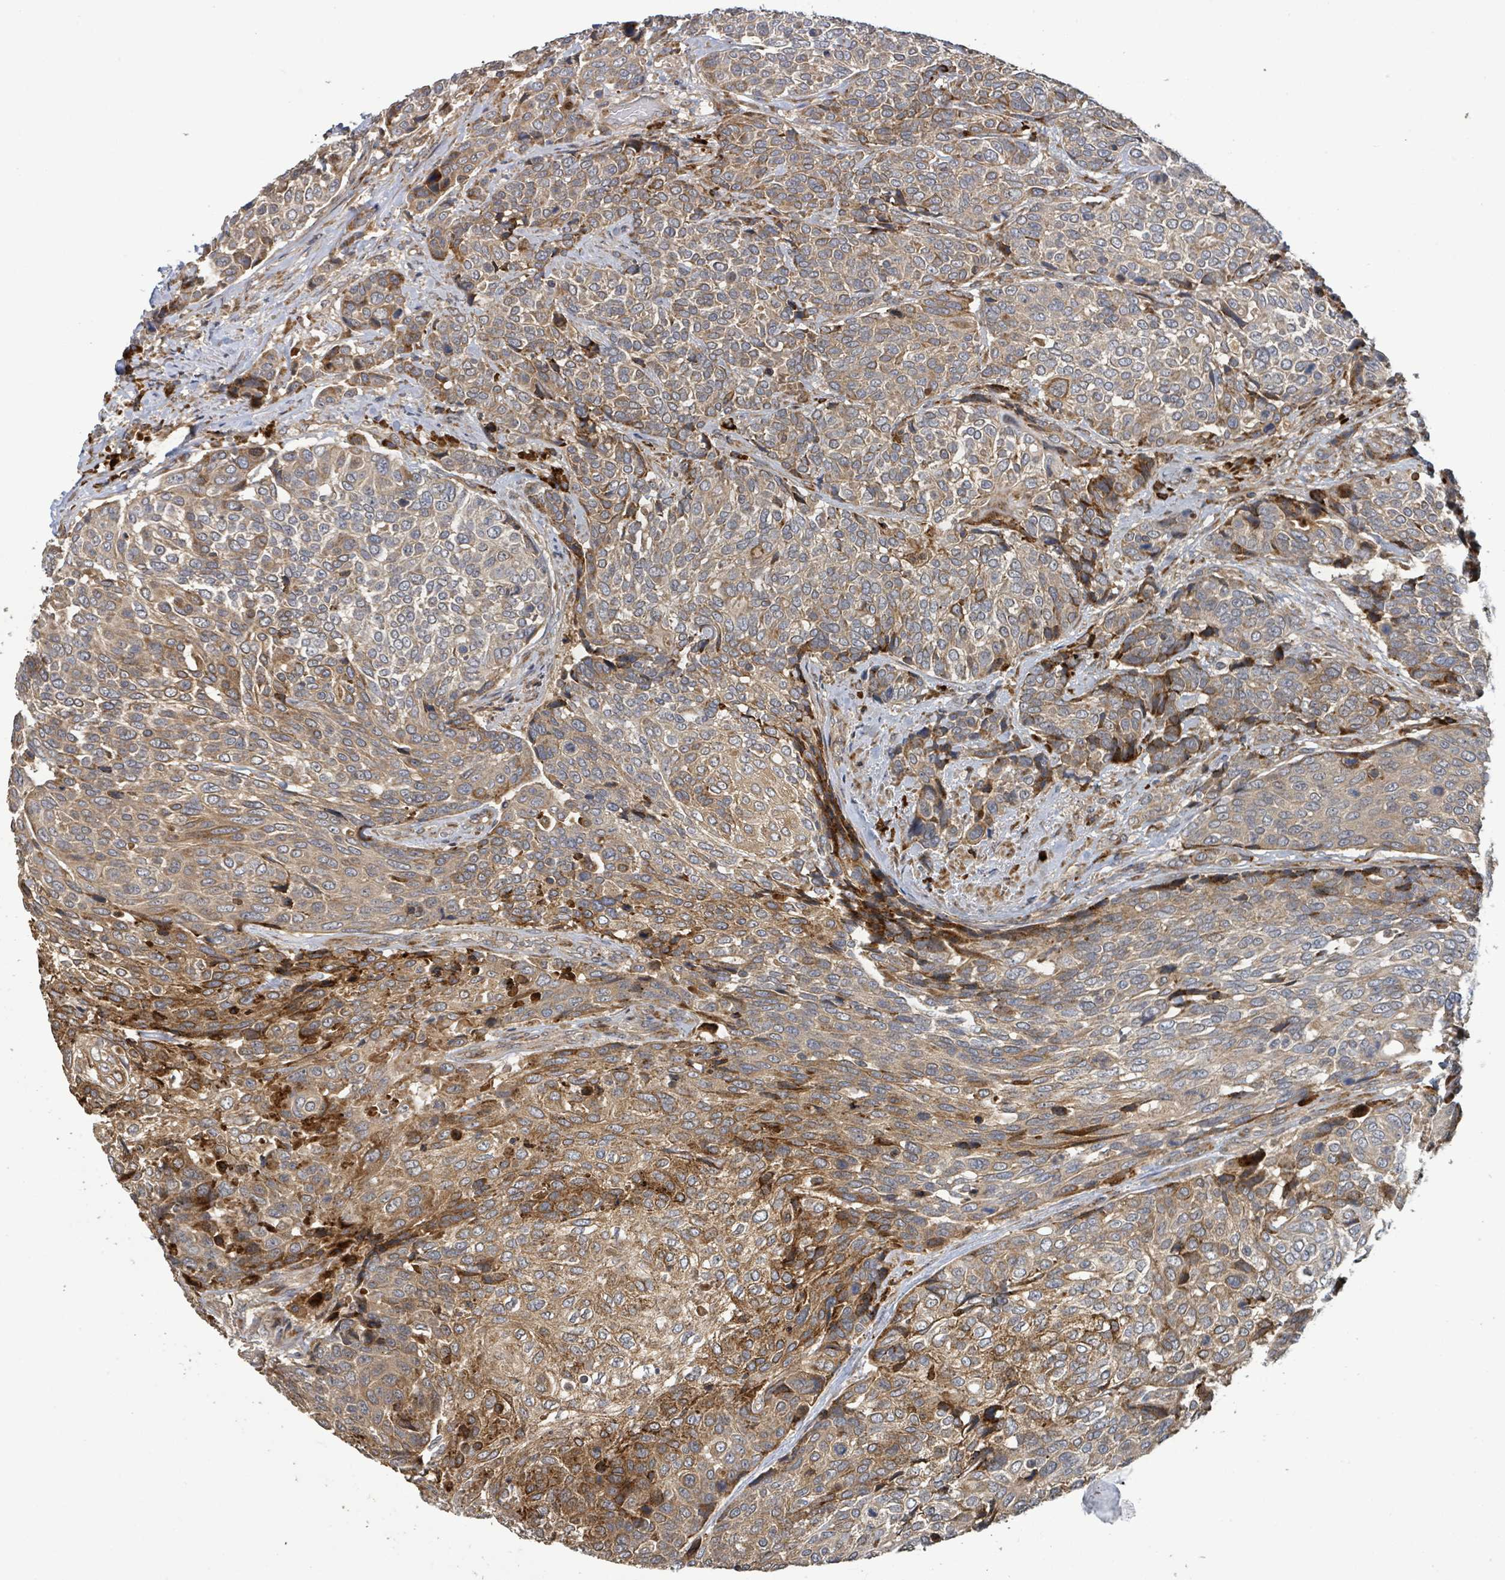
{"staining": {"intensity": "moderate", "quantity": ">75%", "location": "cytoplasmic/membranous"}, "tissue": "urothelial cancer", "cell_type": "Tumor cells", "image_type": "cancer", "snomed": [{"axis": "morphology", "description": "Urothelial carcinoma, High grade"}, {"axis": "topography", "description": "Urinary bladder"}], "caption": "The immunohistochemical stain highlights moderate cytoplasmic/membranous positivity in tumor cells of urothelial cancer tissue.", "gene": "STARD4", "patient": {"sex": "female", "age": 70}}